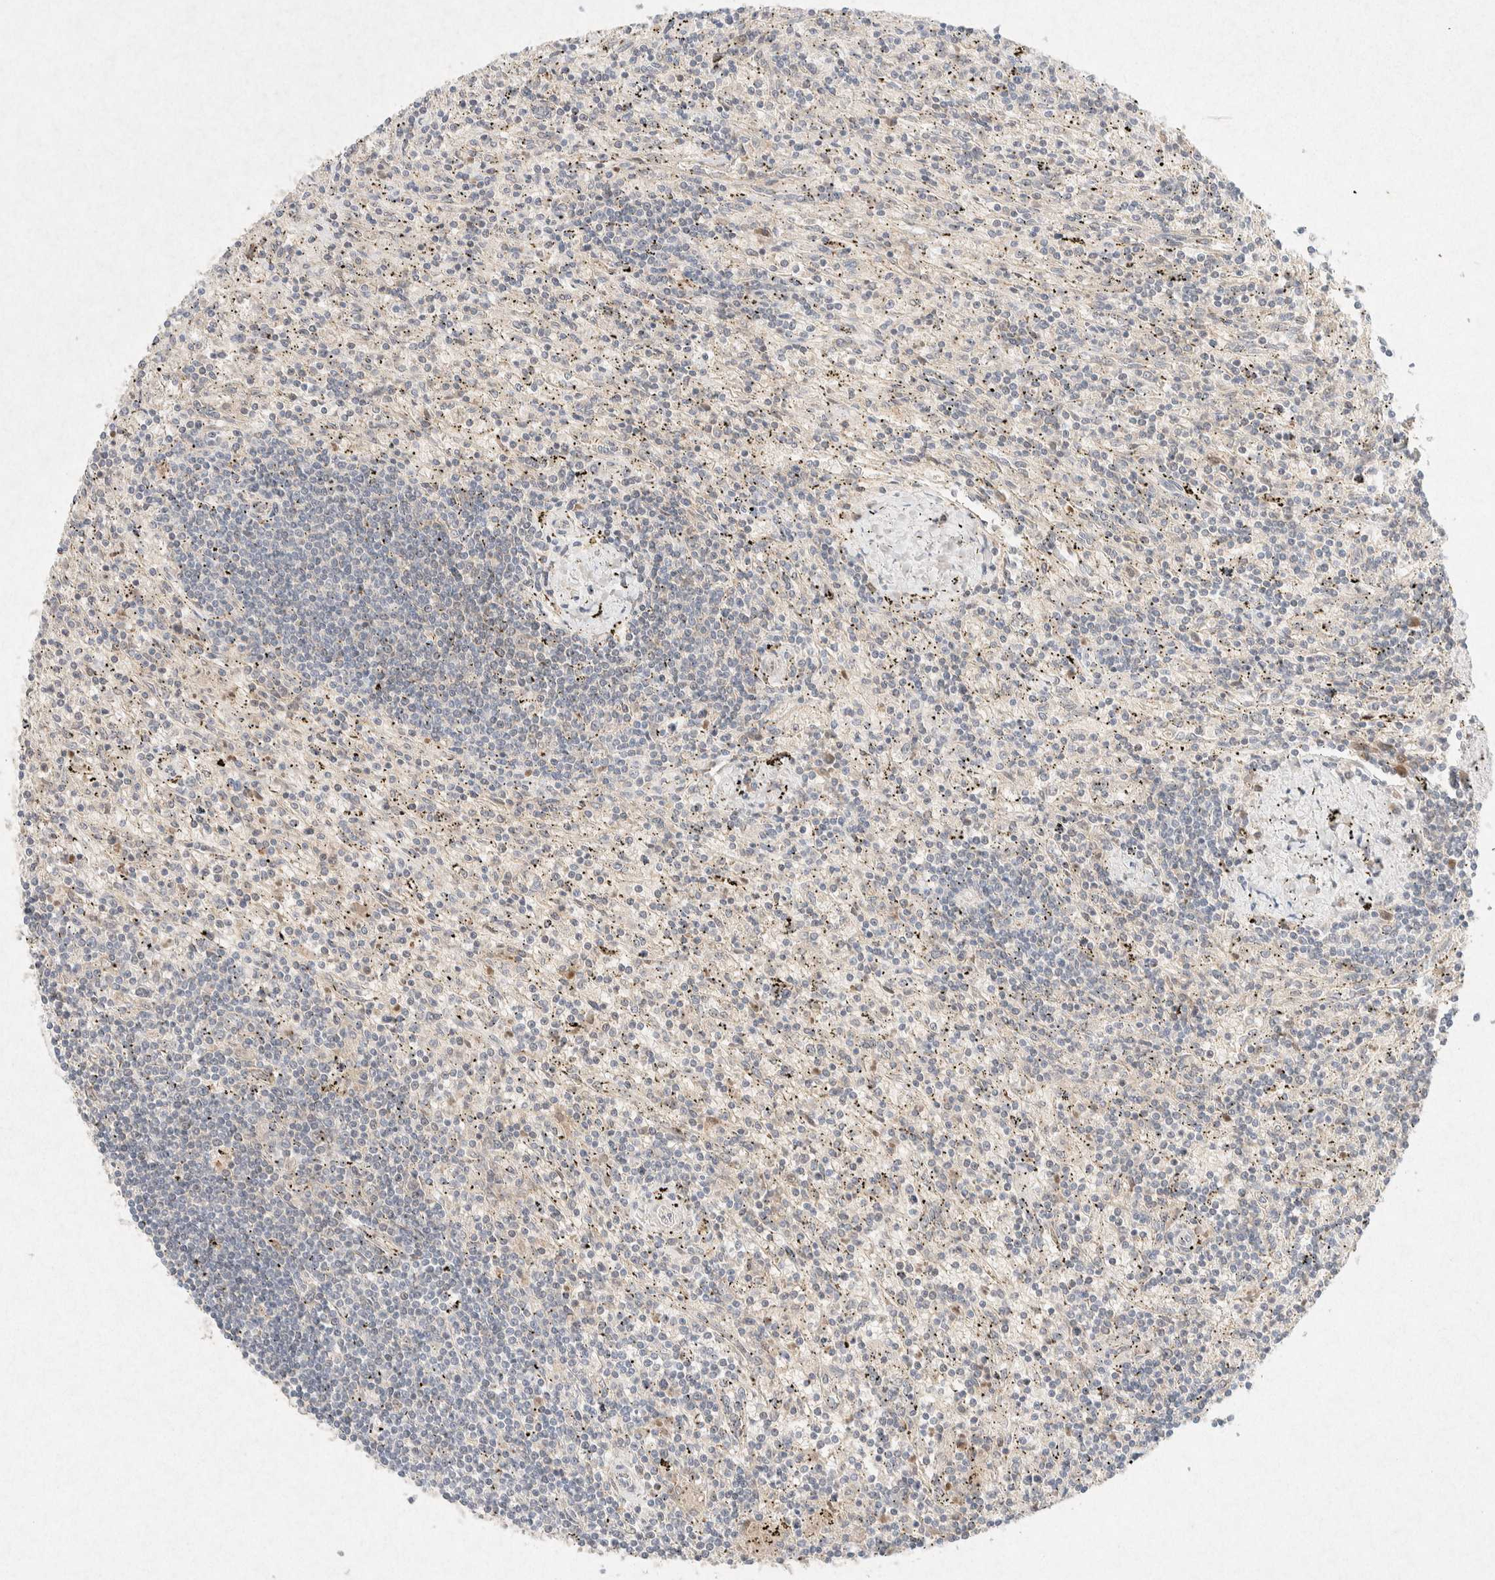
{"staining": {"intensity": "negative", "quantity": "none", "location": "none"}, "tissue": "lymphoma", "cell_type": "Tumor cells", "image_type": "cancer", "snomed": [{"axis": "morphology", "description": "Malignant lymphoma, non-Hodgkin's type, Low grade"}, {"axis": "topography", "description": "Spleen"}], "caption": "Tumor cells are negative for protein expression in human malignant lymphoma, non-Hodgkin's type (low-grade).", "gene": "GNAI1", "patient": {"sex": "male", "age": 76}}